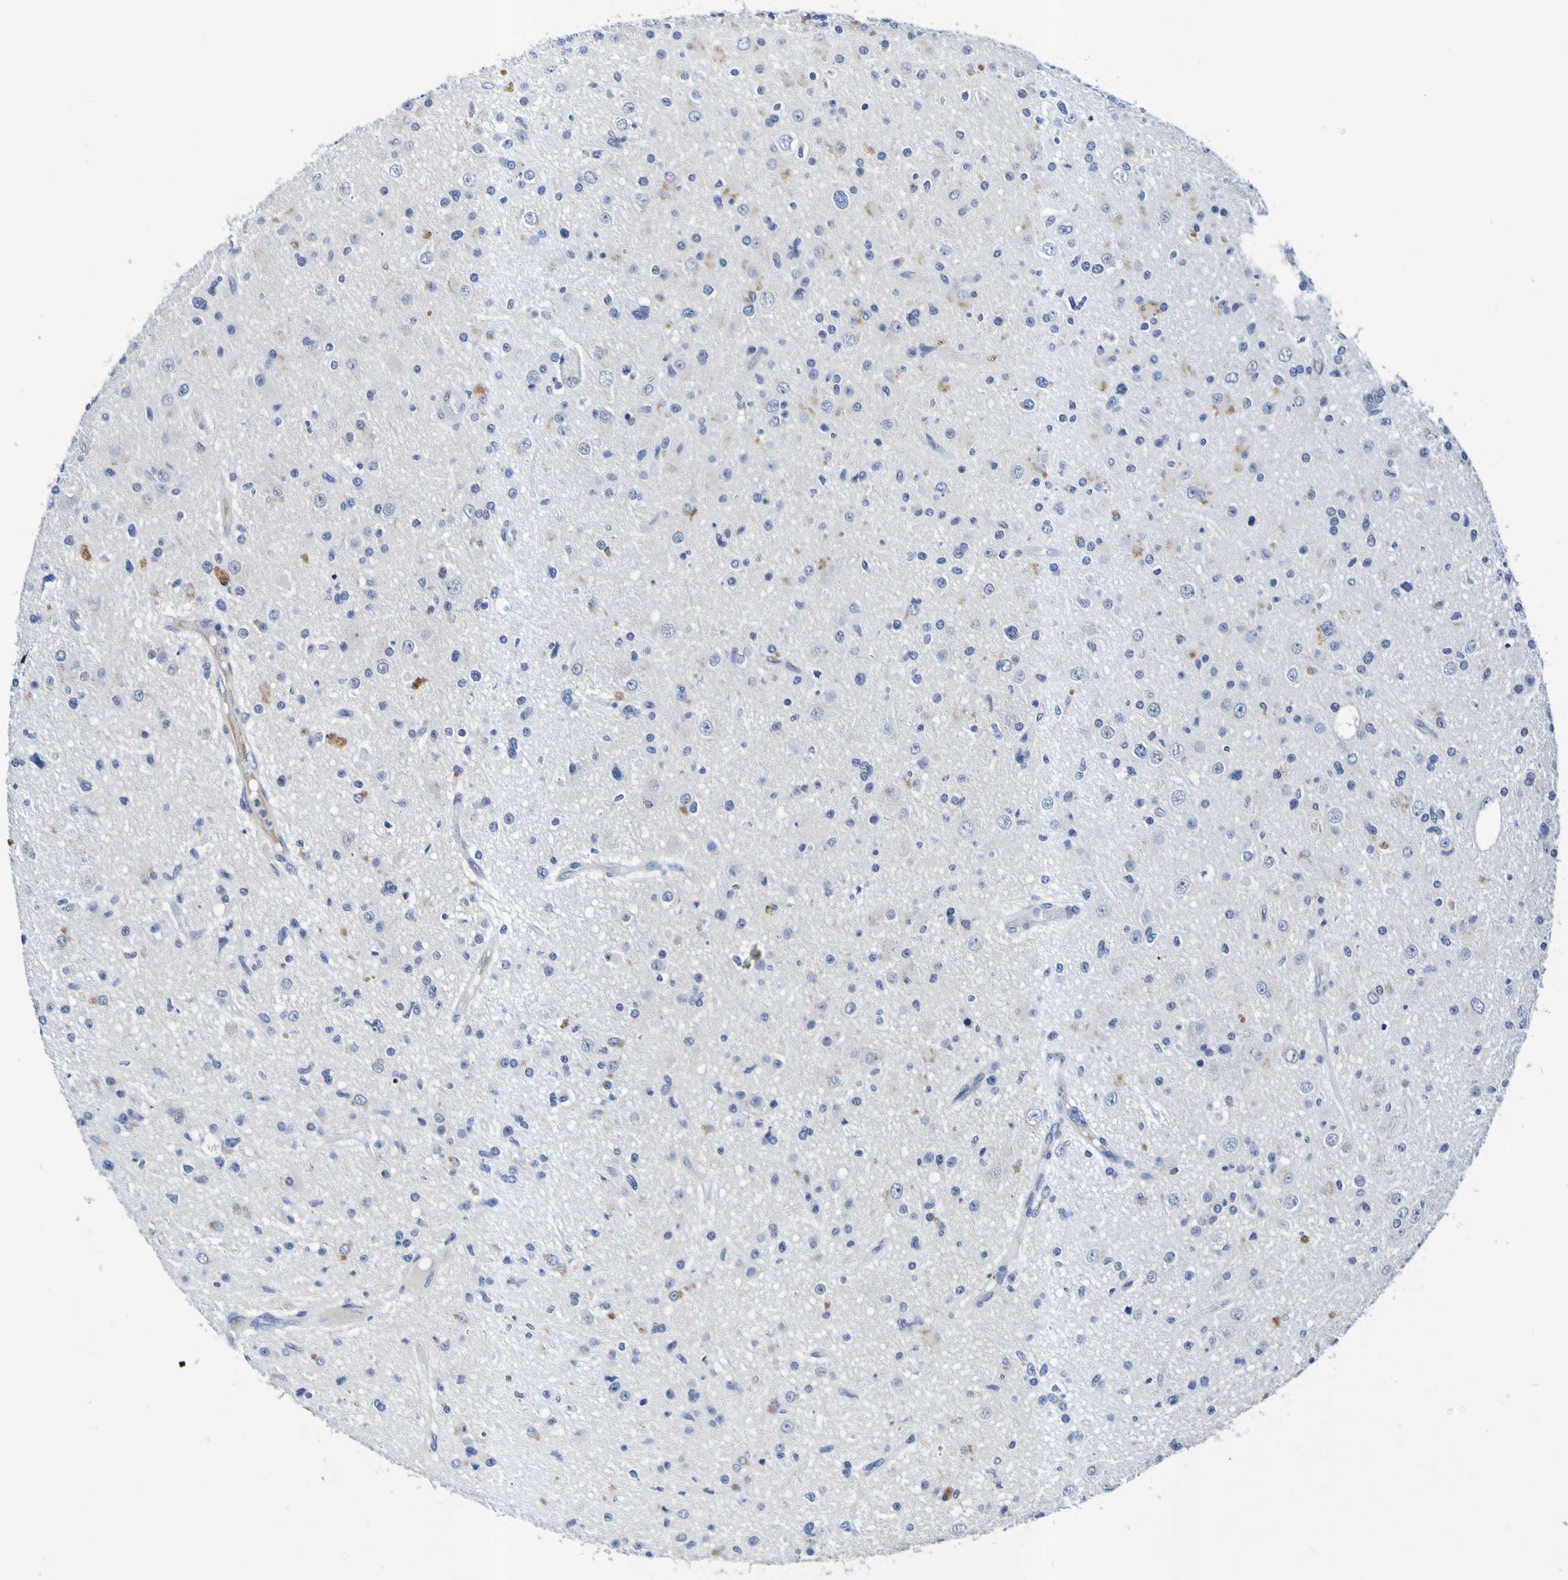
{"staining": {"intensity": "negative", "quantity": "none", "location": "none"}, "tissue": "glioma", "cell_type": "Tumor cells", "image_type": "cancer", "snomed": [{"axis": "morphology", "description": "Glioma, malignant, High grade"}, {"axis": "topography", "description": "Brain"}], "caption": "IHC micrograph of neoplastic tissue: malignant glioma (high-grade) stained with DAB reveals no significant protein staining in tumor cells.", "gene": "VMA21", "patient": {"sex": "male", "age": 33}}